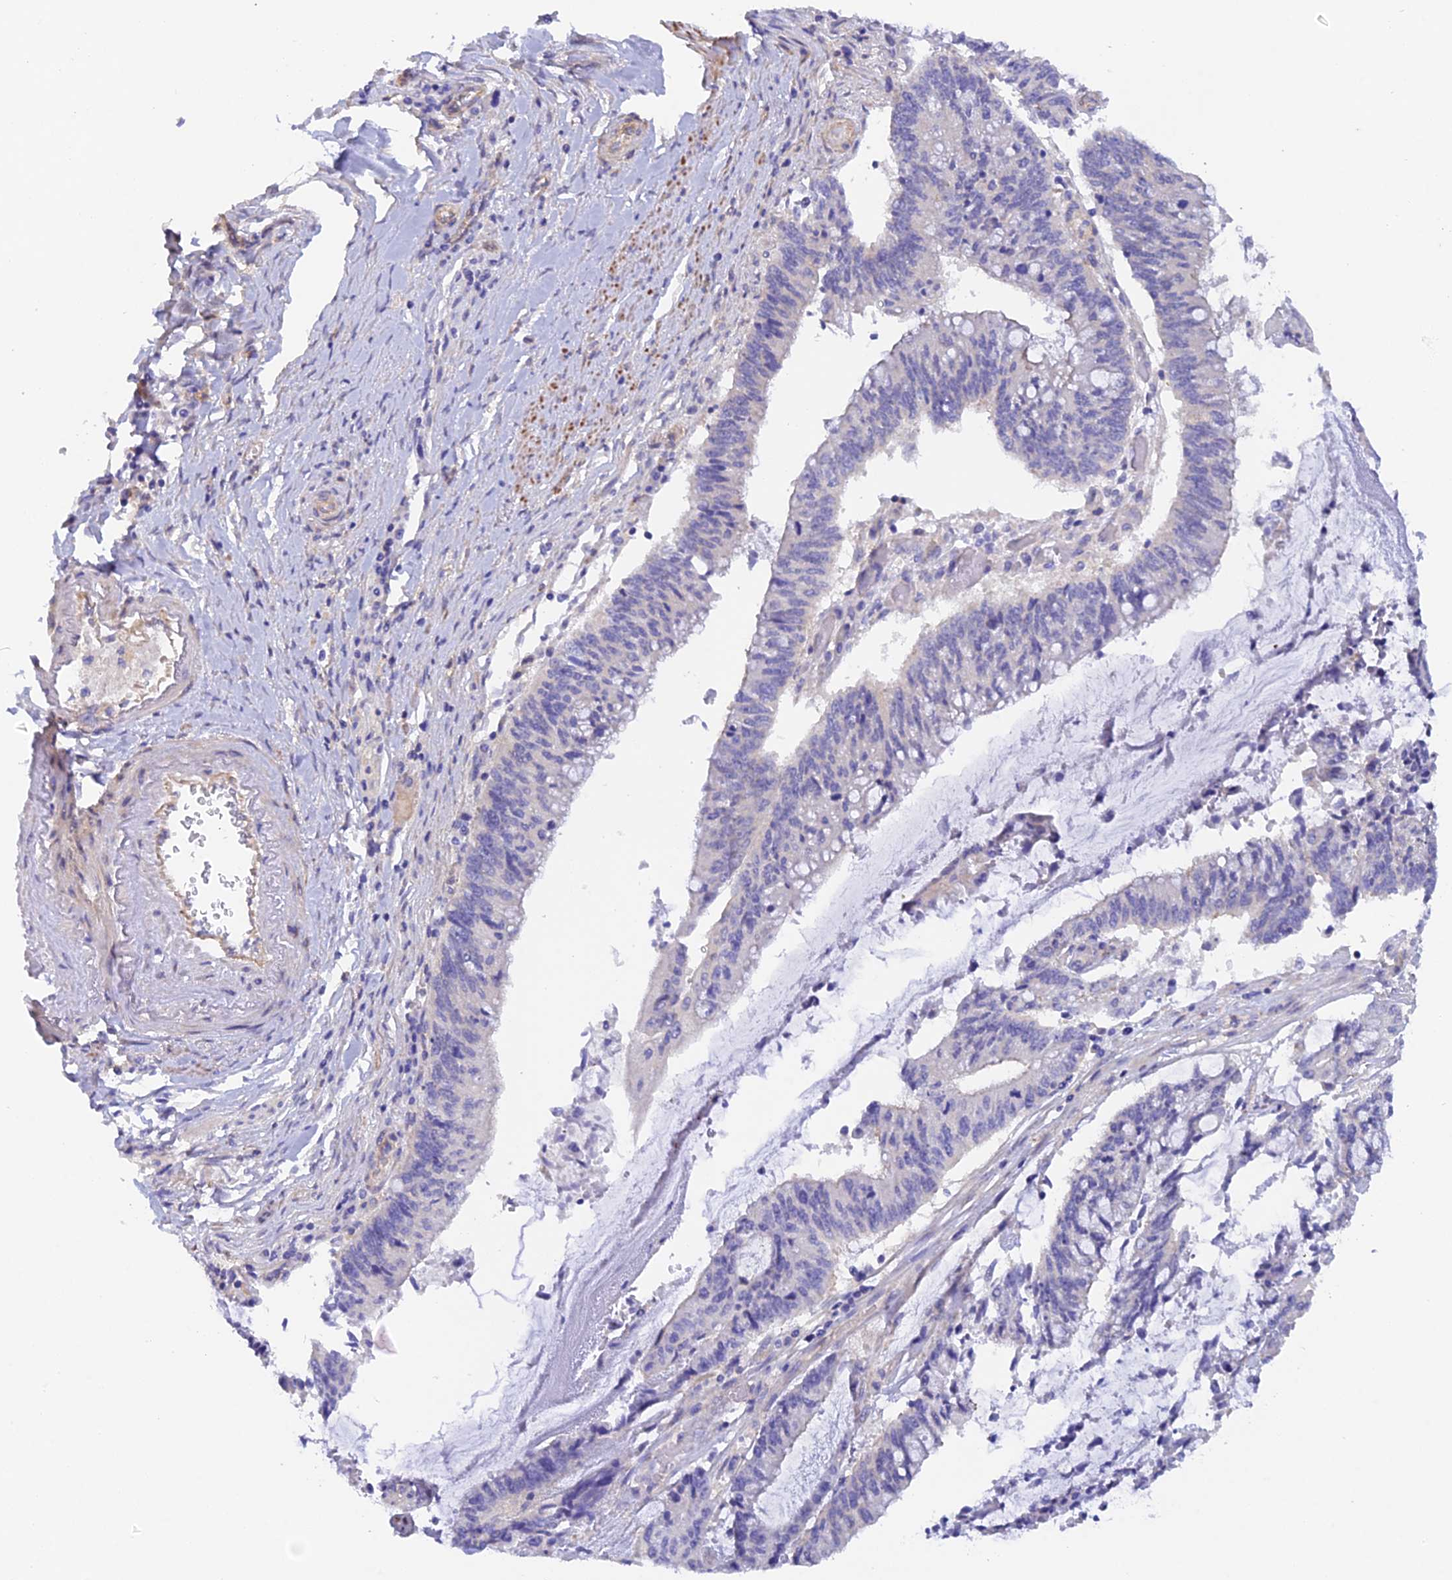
{"staining": {"intensity": "negative", "quantity": "none", "location": "none"}, "tissue": "pancreatic cancer", "cell_type": "Tumor cells", "image_type": "cancer", "snomed": [{"axis": "morphology", "description": "Adenocarcinoma, NOS"}, {"axis": "topography", "description": "Pancreas"}], "caption": "There is no significant staining in tumor cells of pancreatic cancer.", "gene": "FZR1", "patient": {"sex": "female", "age": 50}}